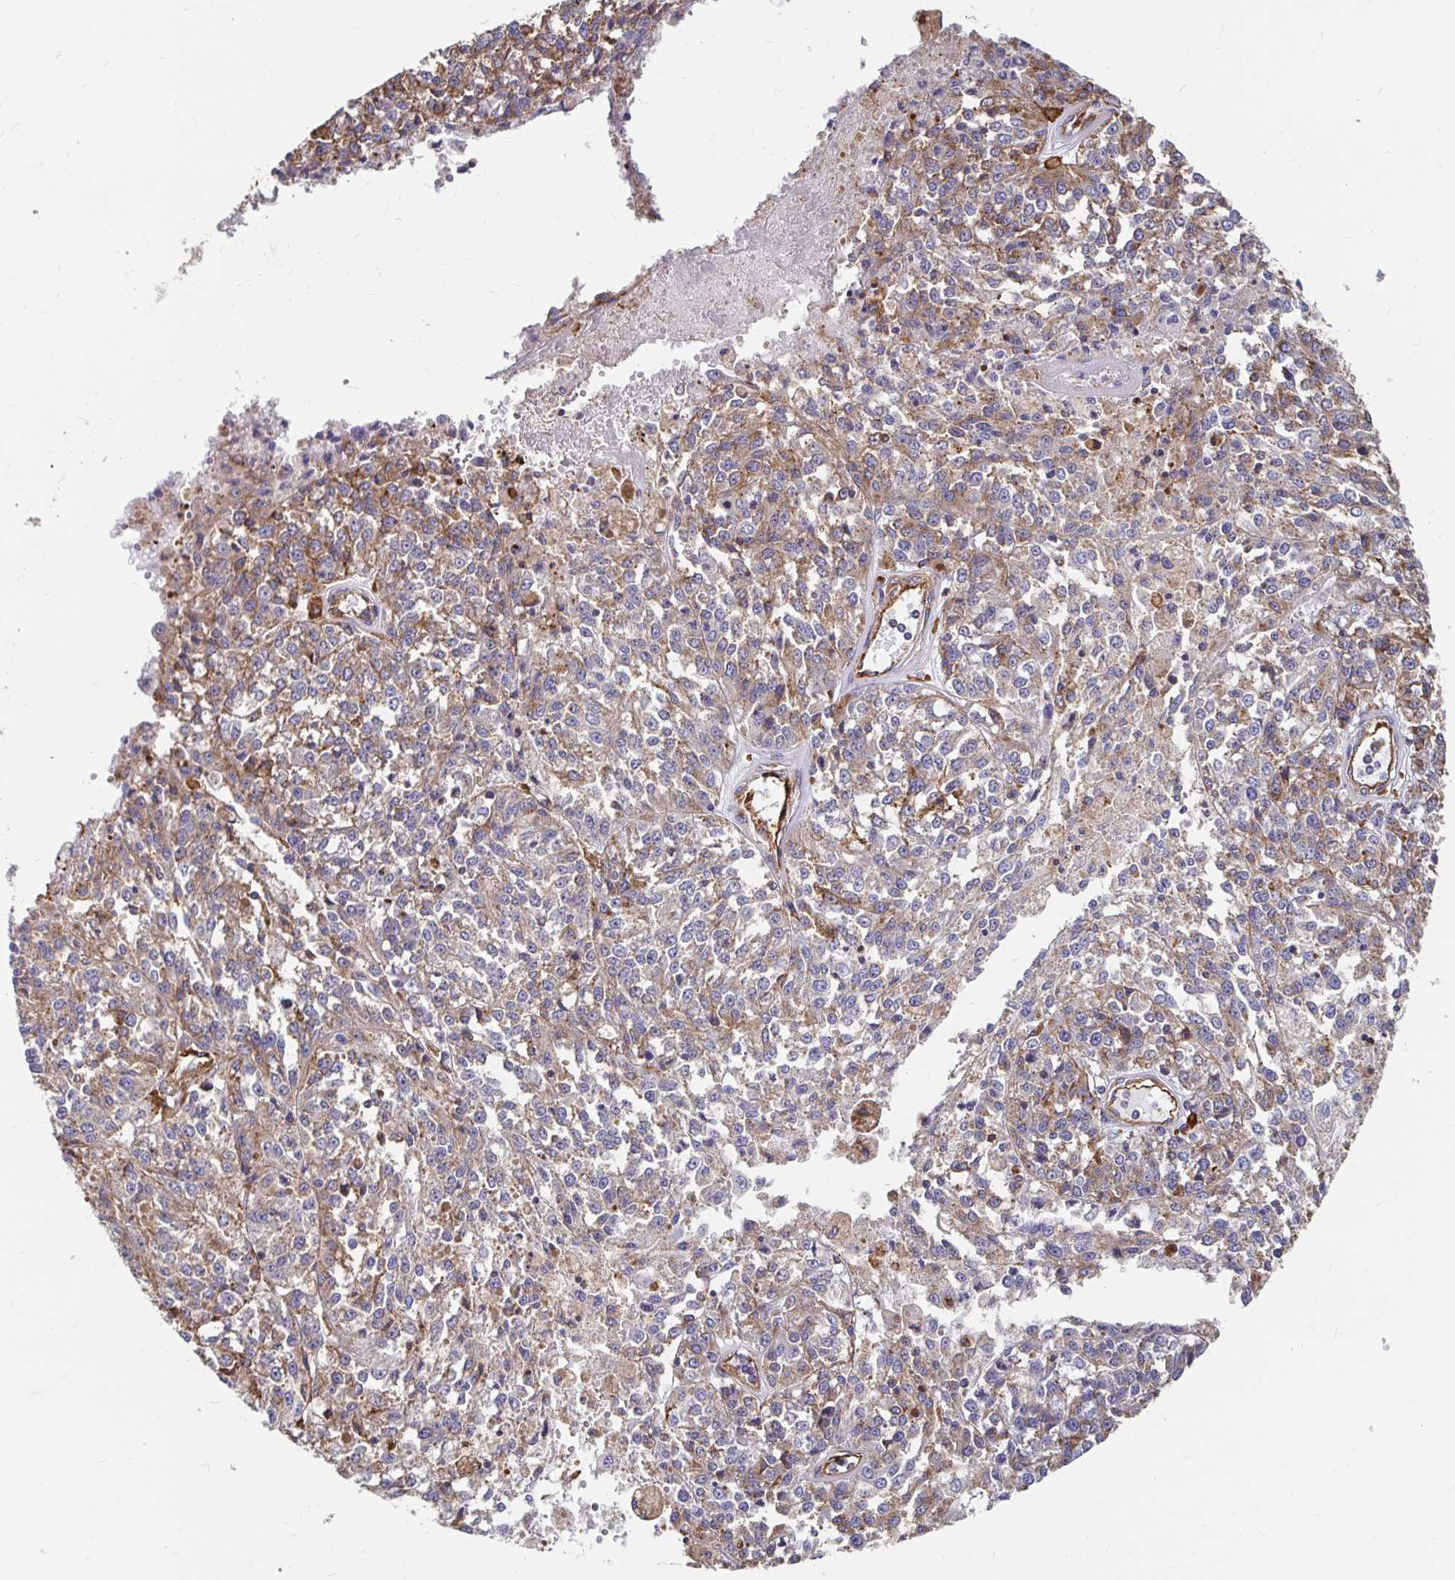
{"staining": {"intensity": "weak", "quantity": "25%-75%", "location": "cytoplasmic/membranous"}, "tissue": "melanoma", "cell_type": "Tumor cells", "image_type": "cancer", "snomed": [{"axis": "morphology", "description": "Malignant melanoma, Metastatic site"}, {"axis": "topography", "description": "Lymph node"}], "caption": "Melanoma tissue reveals weak cytoplasmic/membranous positivity in approximately 25%-75% of tumor cells, visualized by immunohistochemistry.", "gene": "CLTC", "patient": {"sex": "female", "age": 64}}